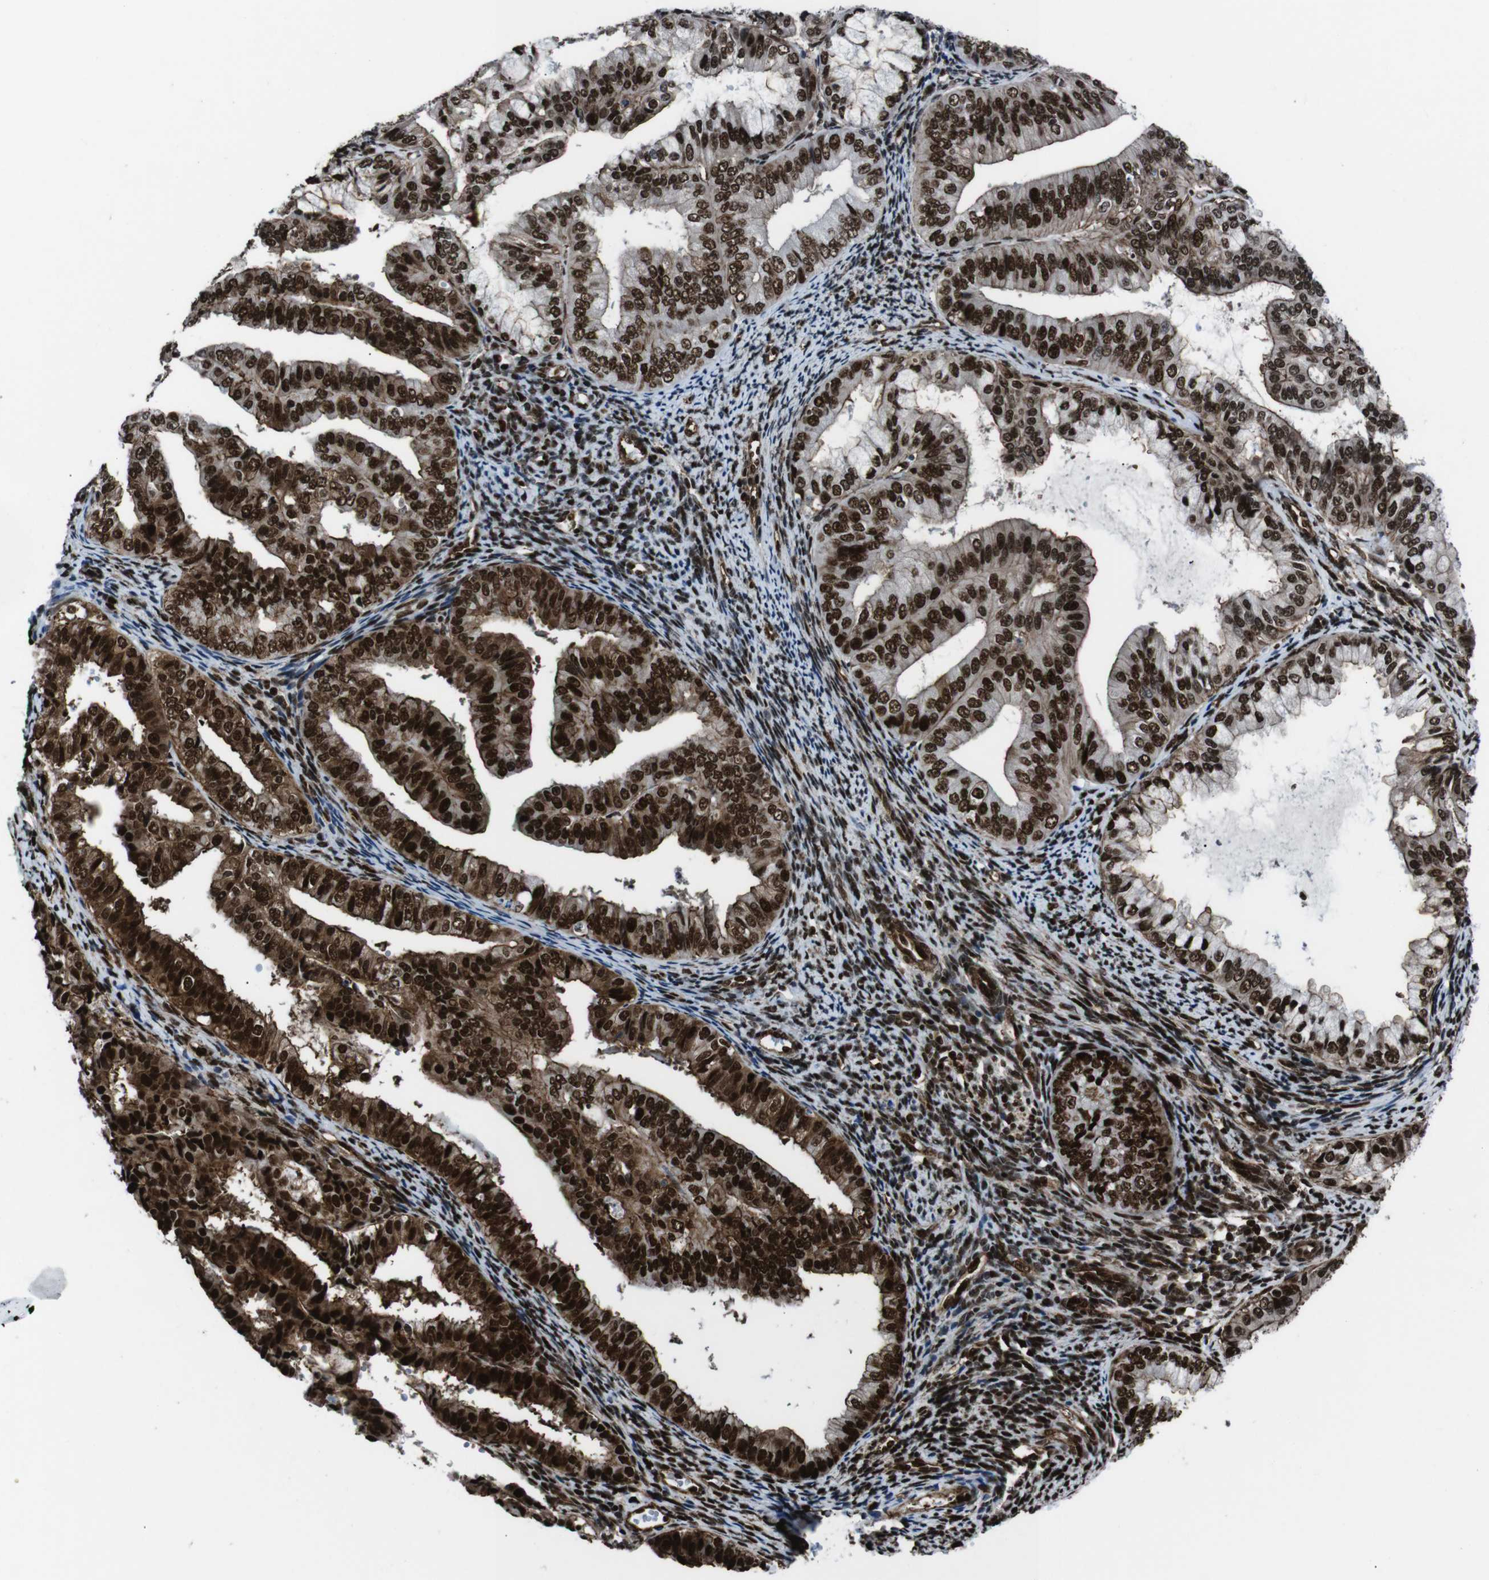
{"staining": {"intensity": "strong", "quantity": ">75%", "location": "cytoplasmic/membranous,nuclear"}, "tissue": "endometrial cancer", "cell_type": "Tumor cells", "image_type": "cancer", "snomed": [{"axis": "morphology", "description": "Adenocarcinoma, NOS"}, {"axis": "topography", "description": "Endometrium"}], "caption": "This micrograph shows adenocarcinoma (endometrial) stained with immunohistochemistry (IHC) to label a protein in brown. The cytoplasmic/membranous and nuclear of tumor cells show strong positivity for the protein. Nuclei are counter-stained blue.", "gene": "HNRNPU", "patient": {"sex": "female", "age": 63}}